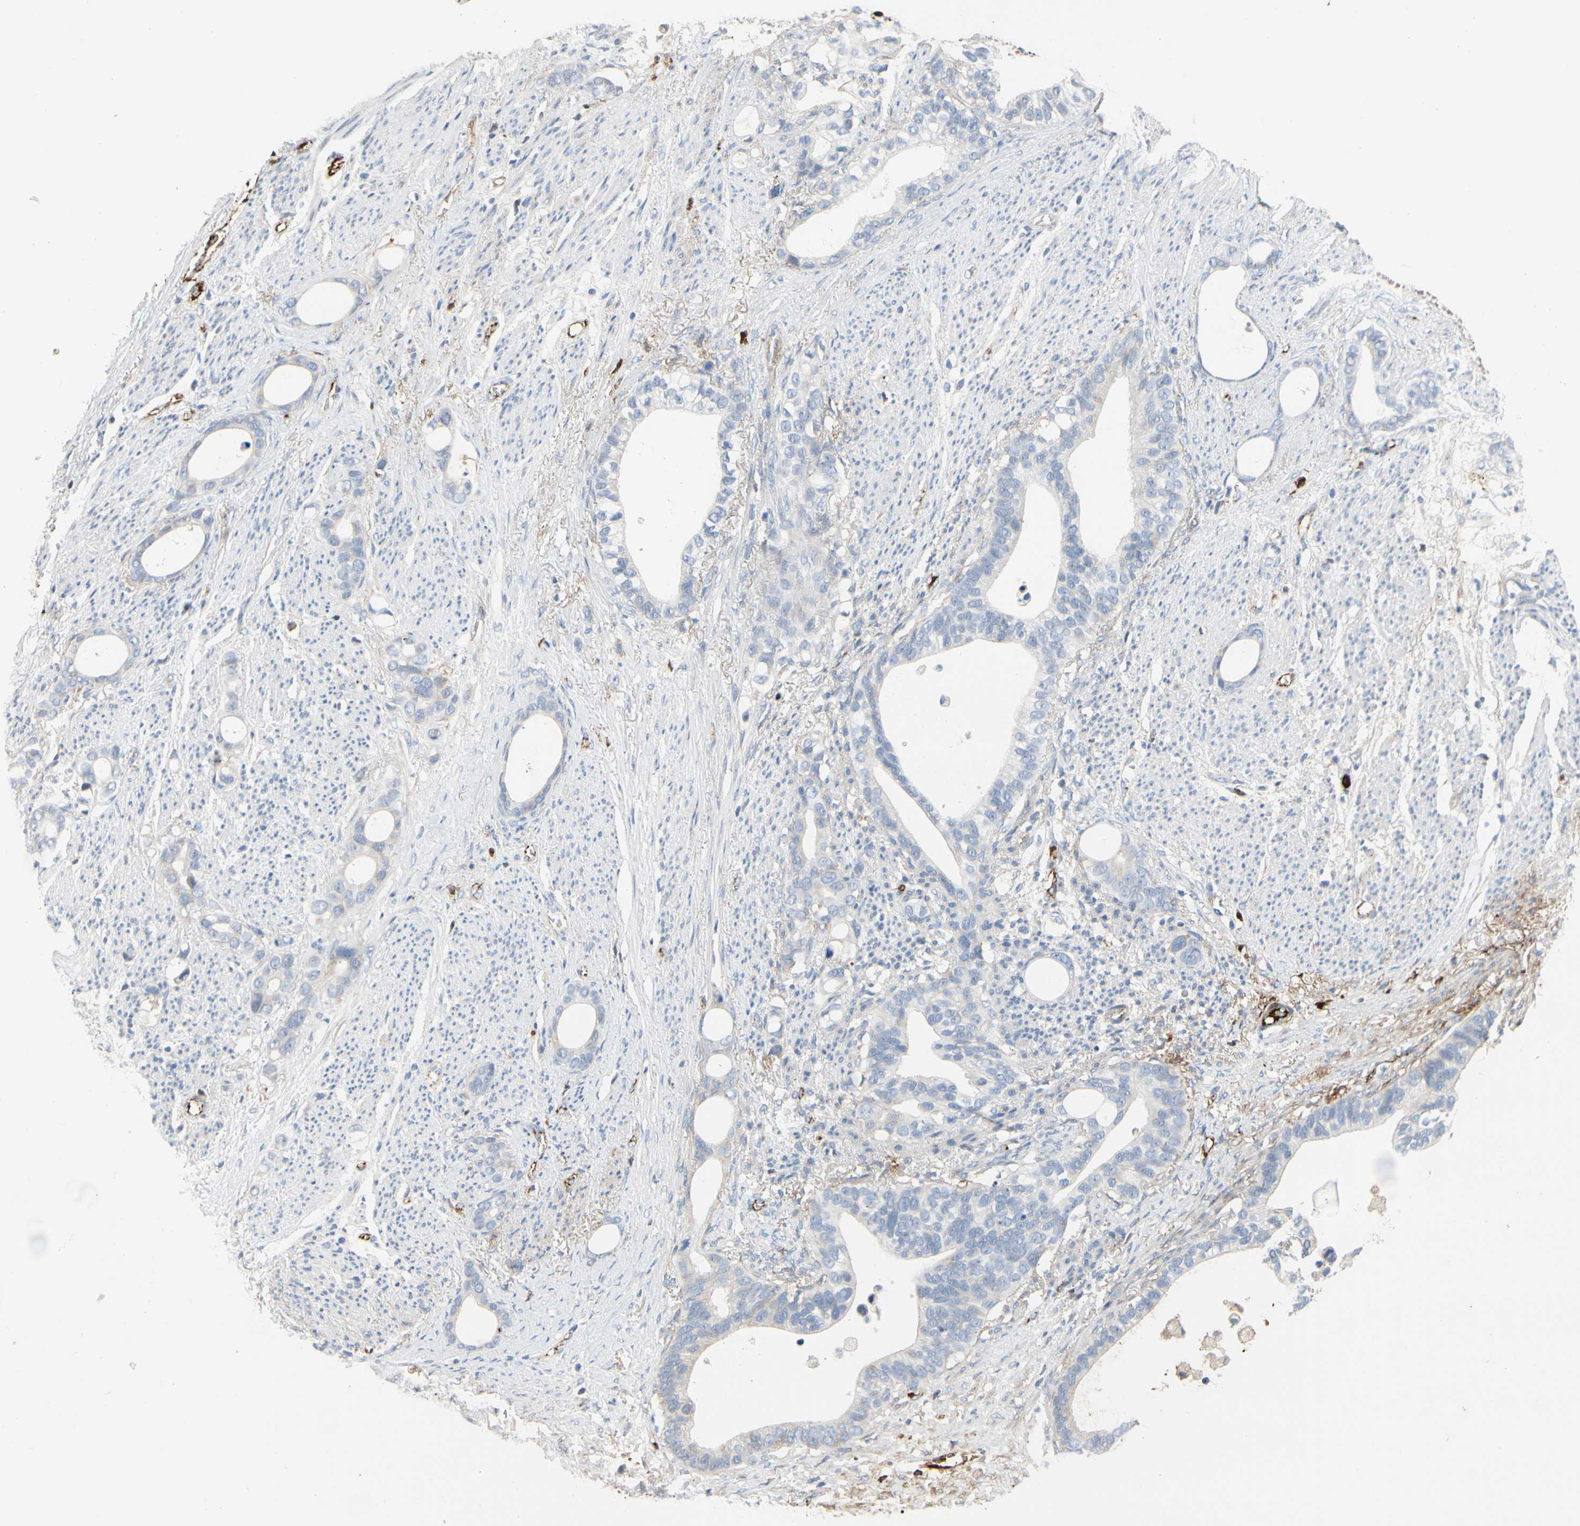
{"staining": {"intensity": "negative", "quantity": "none", "location": "none"}, "tissue": "stomach cancer", "cell_type": "Tumor cells", "image_type": "cancer", "snomed": [{"axis": "morphology", "description": "Adenocarcinoma, NOS"}, {"axis": "topography", "description": "Stomach"}], "caption": "This is an IHC photomicrograph of stomach cancer. There is no positivity in tumor cells.", "gene": "FGB", "patient": {"sex": "female", "age": 75}}